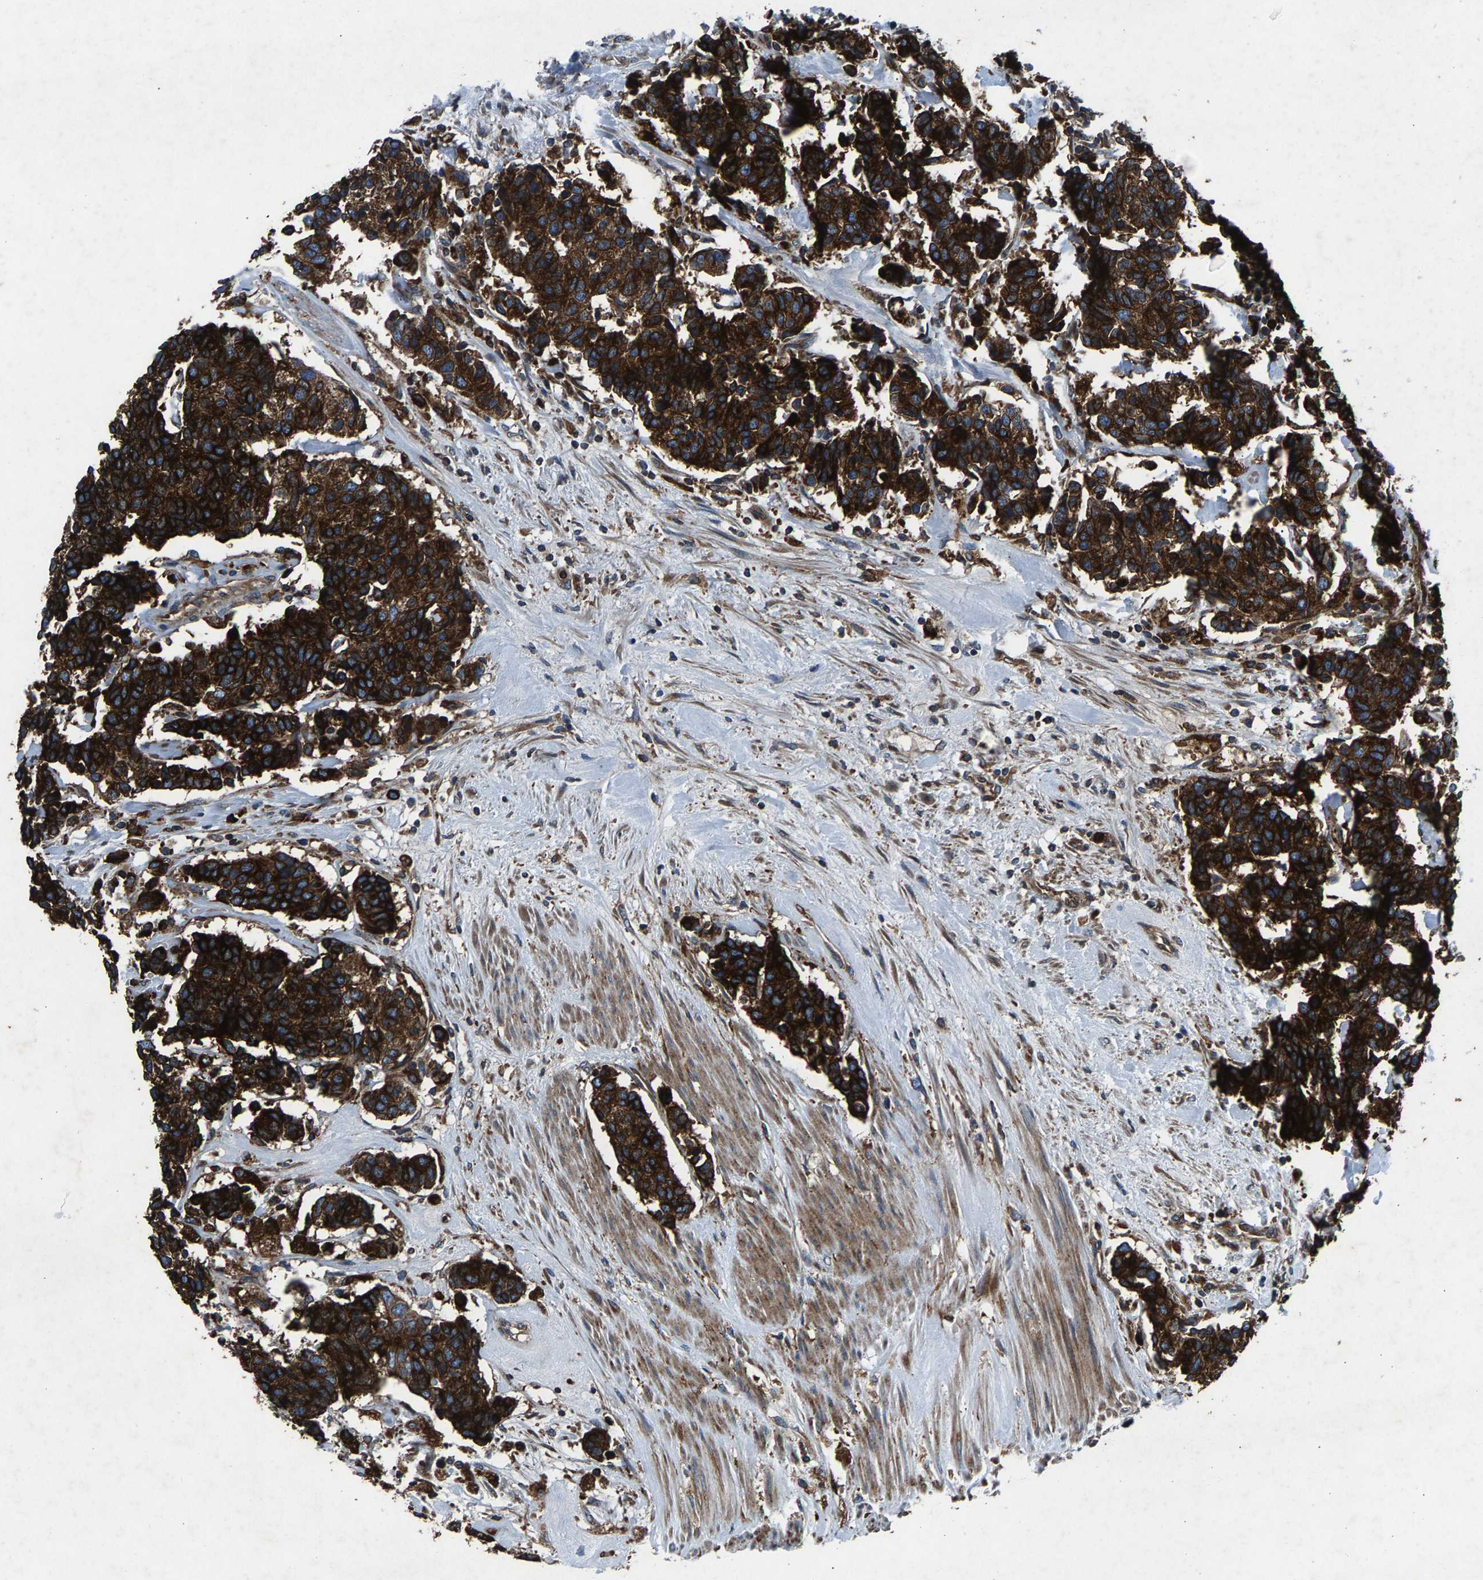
{"staining": {"intensity": "strong", "quantity": ">75%", "location": "cytoplasmic/membranous"}, "tissue": "carcinoid", "cell_type": "Tumor cells", "image_type": "cancer", "snomed": [{"axis": "morphology", "description": "Carcinoma, NOS"}, {"axis": "morphology", "description": "Carcinoid, malignant, NOS"}, {"axis": "topography", "description": "Urinary bladder"}], "caption": "Carcinoid stained with a brown dye reveals strong cytoplasmic/membranous positive expression in approximately >75% of tumor cells.", "gene": "LPCAT1", "patient": {"sex": "male", "age": 57}}